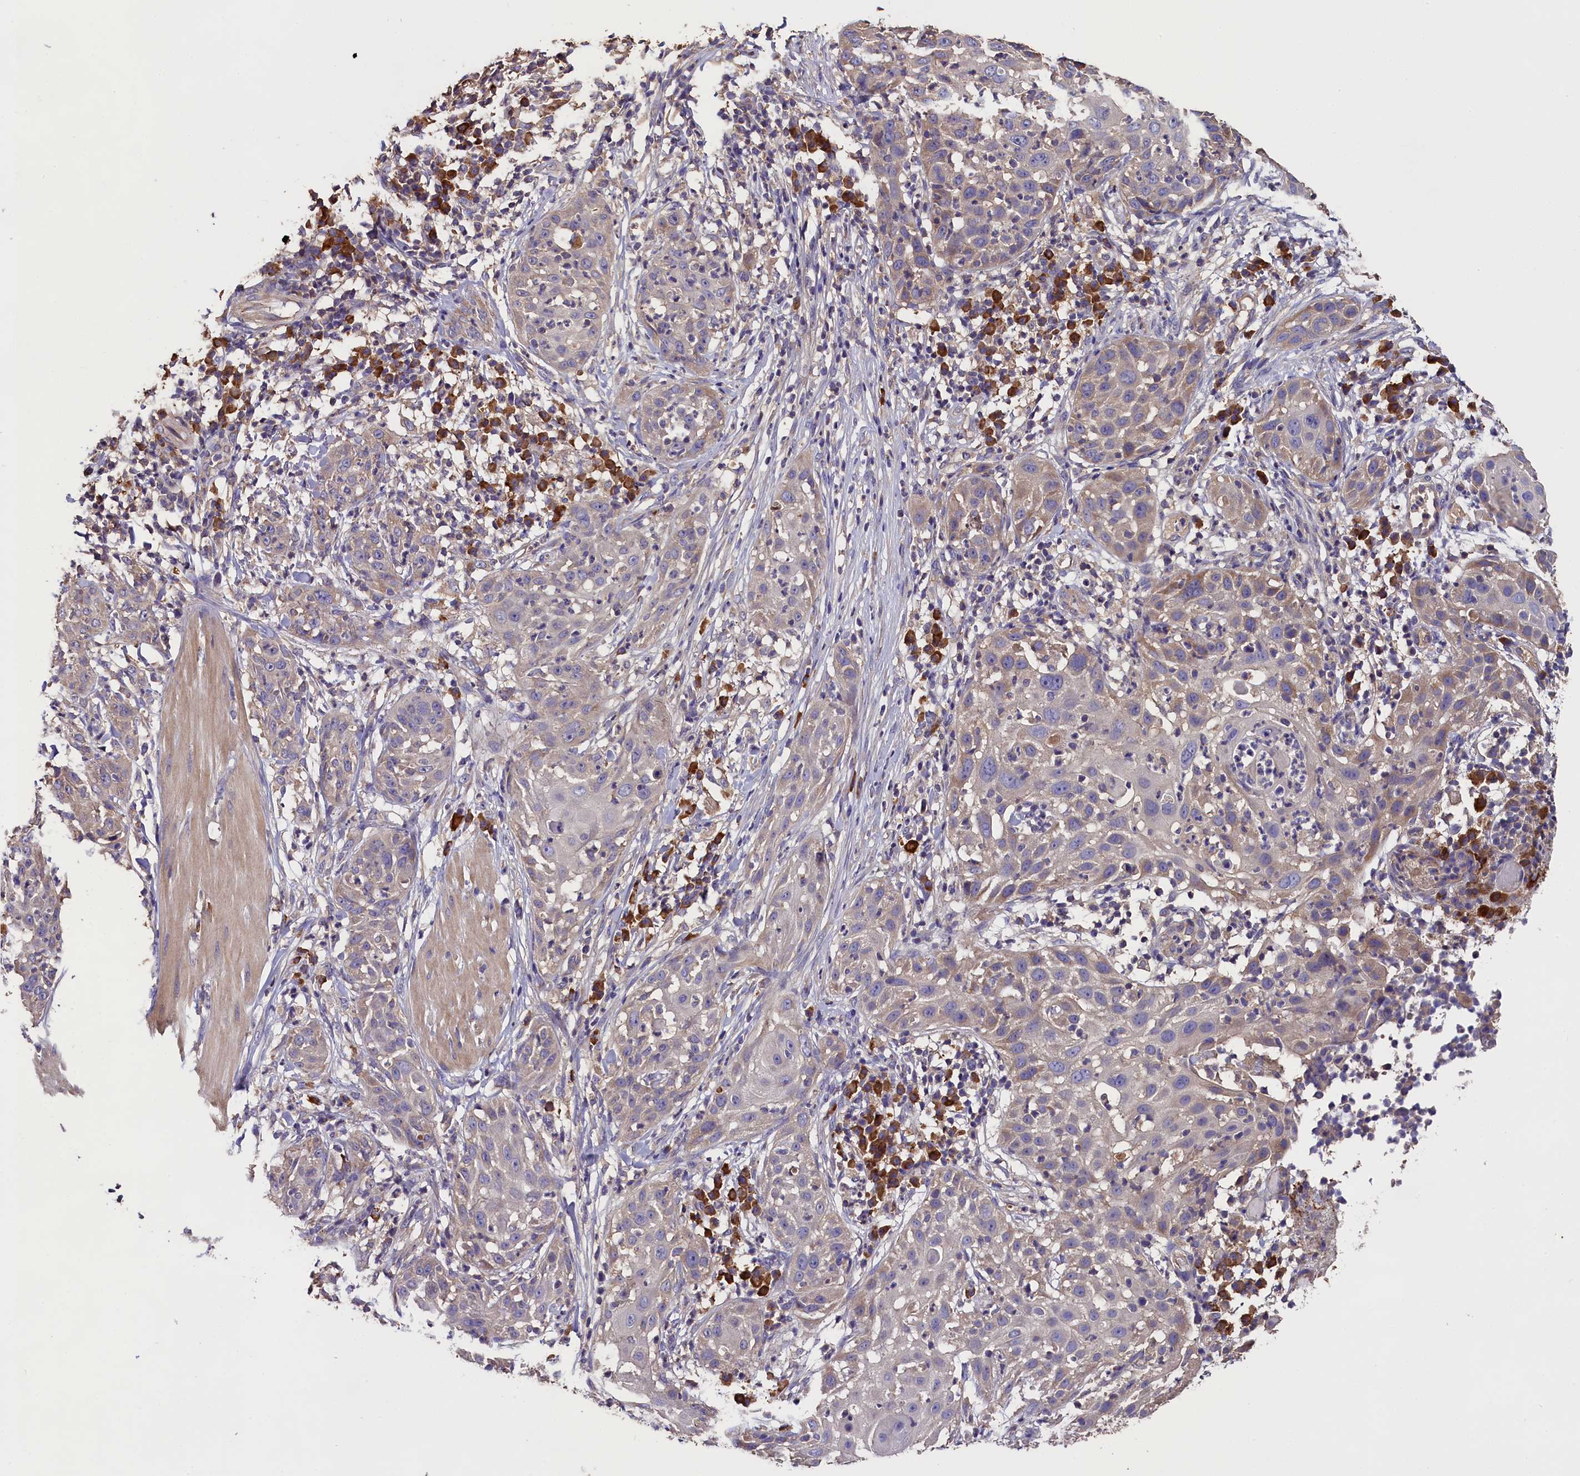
{"staining": {"intensity": "negative", "quantity": "none", "location": "none"}, "tissue": "skin cancer", "cell_type": "Tumor cells", "image_type": "cancer", "snomed": [{"axis": "morphology", "description": "Squamous cell carcinoma, NOS"}, {"axis": "topography", "description": "Skin"}], "caption": "Protein analysis of skin cancer (squamous cell carcinoma) displays no significant positivity in tumor cells.", "gene": "ENKD1", "patient": {"sex": "female", "age": 44}}